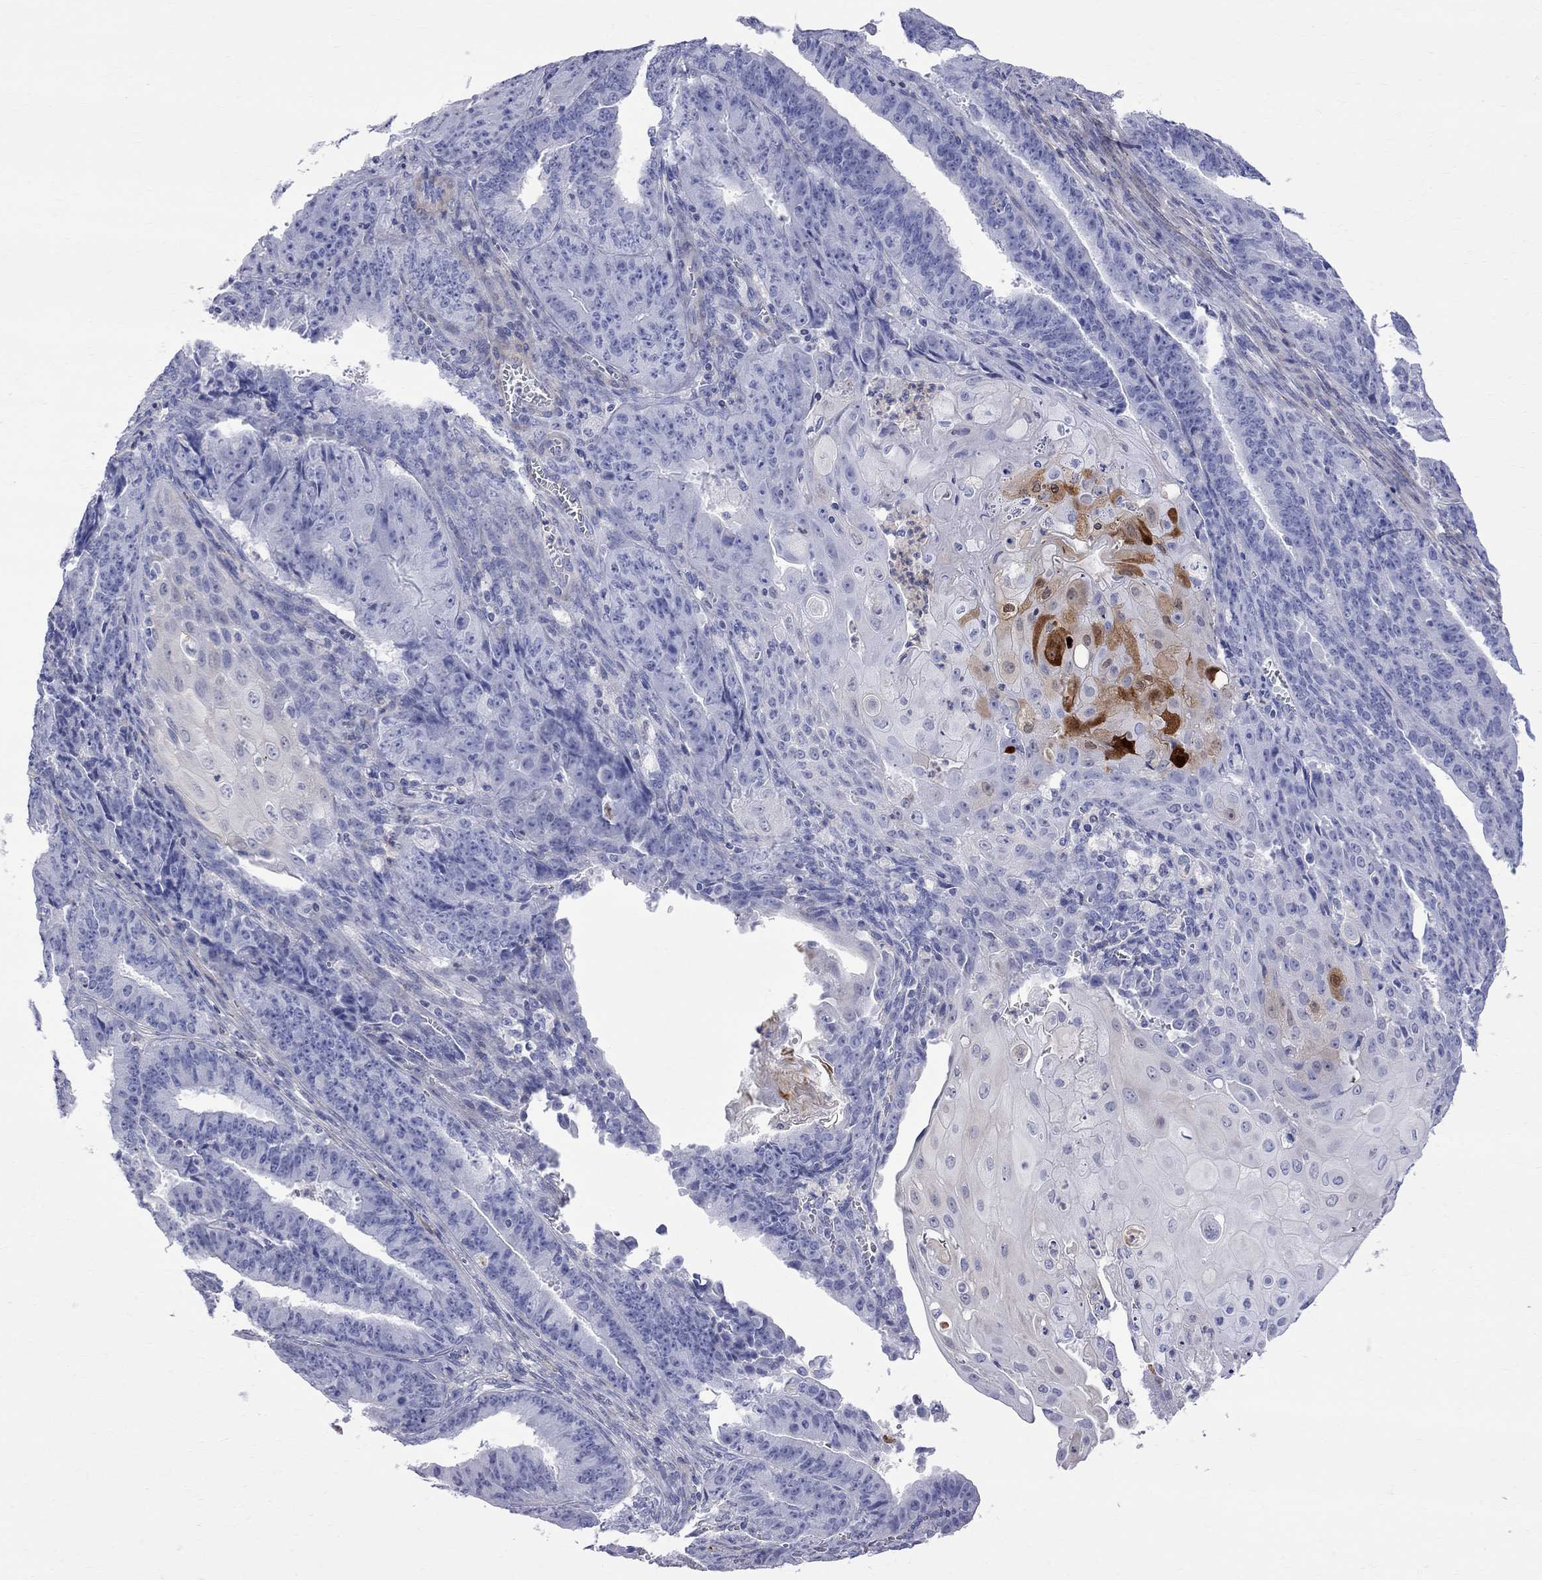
{"staining": {"intensity": "negative", "quantity": "none", "location": "none"}, "tissue": "ovarian cancer", "cell_type": "Tumor cells", "image_type": "cancer", "snomed": [{"axis": "morphology", "description": "Carcinoma, endometroid"}, {"axis": "topography", "description": "Ovary"}], "caption": "Tumor cells are negative for protein expression in human ovarian cancer (endometroid carcinoma). Nuclei are stained in blue.", "gene": "S100A3", "patient": {"sex": "female", "age": 42}}